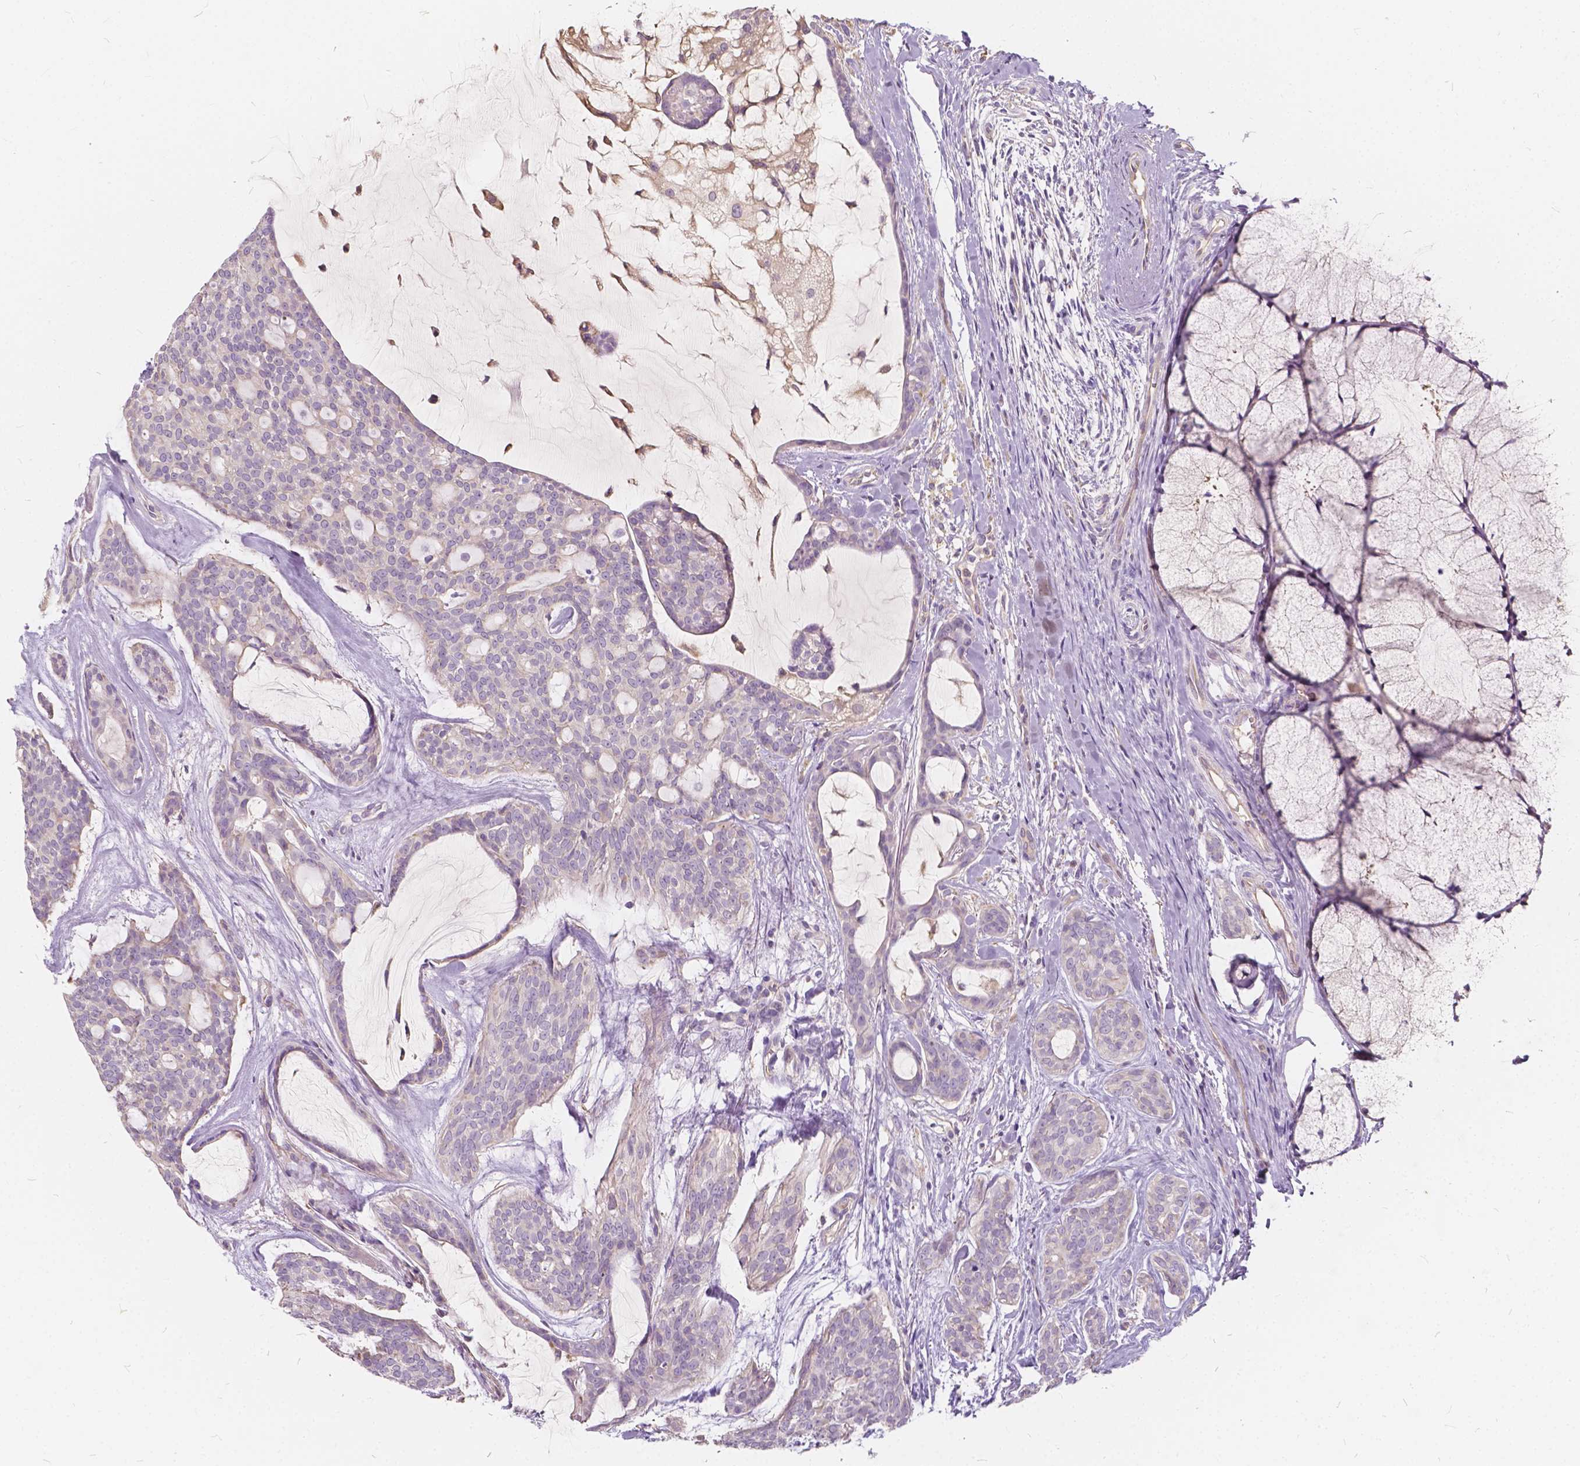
{"staining": {"intensity": "negative", "quantity": "none", "location": "none"}, "tissue": "head and neck cancer", "cell_type": "Tumor cells", "image_type": "cancer", "snomed": [{"axis": "morphology", "description": "Adenocarcinoma, NOS"}, {"axis": "topography", "description": "Head-Neck"}], "caption": "Tumor cells are negative for protein expression in human head and neck adenocarcinoma.", "gene": "KIAA0513", "patient": {"sex": "male", "age": 66}}